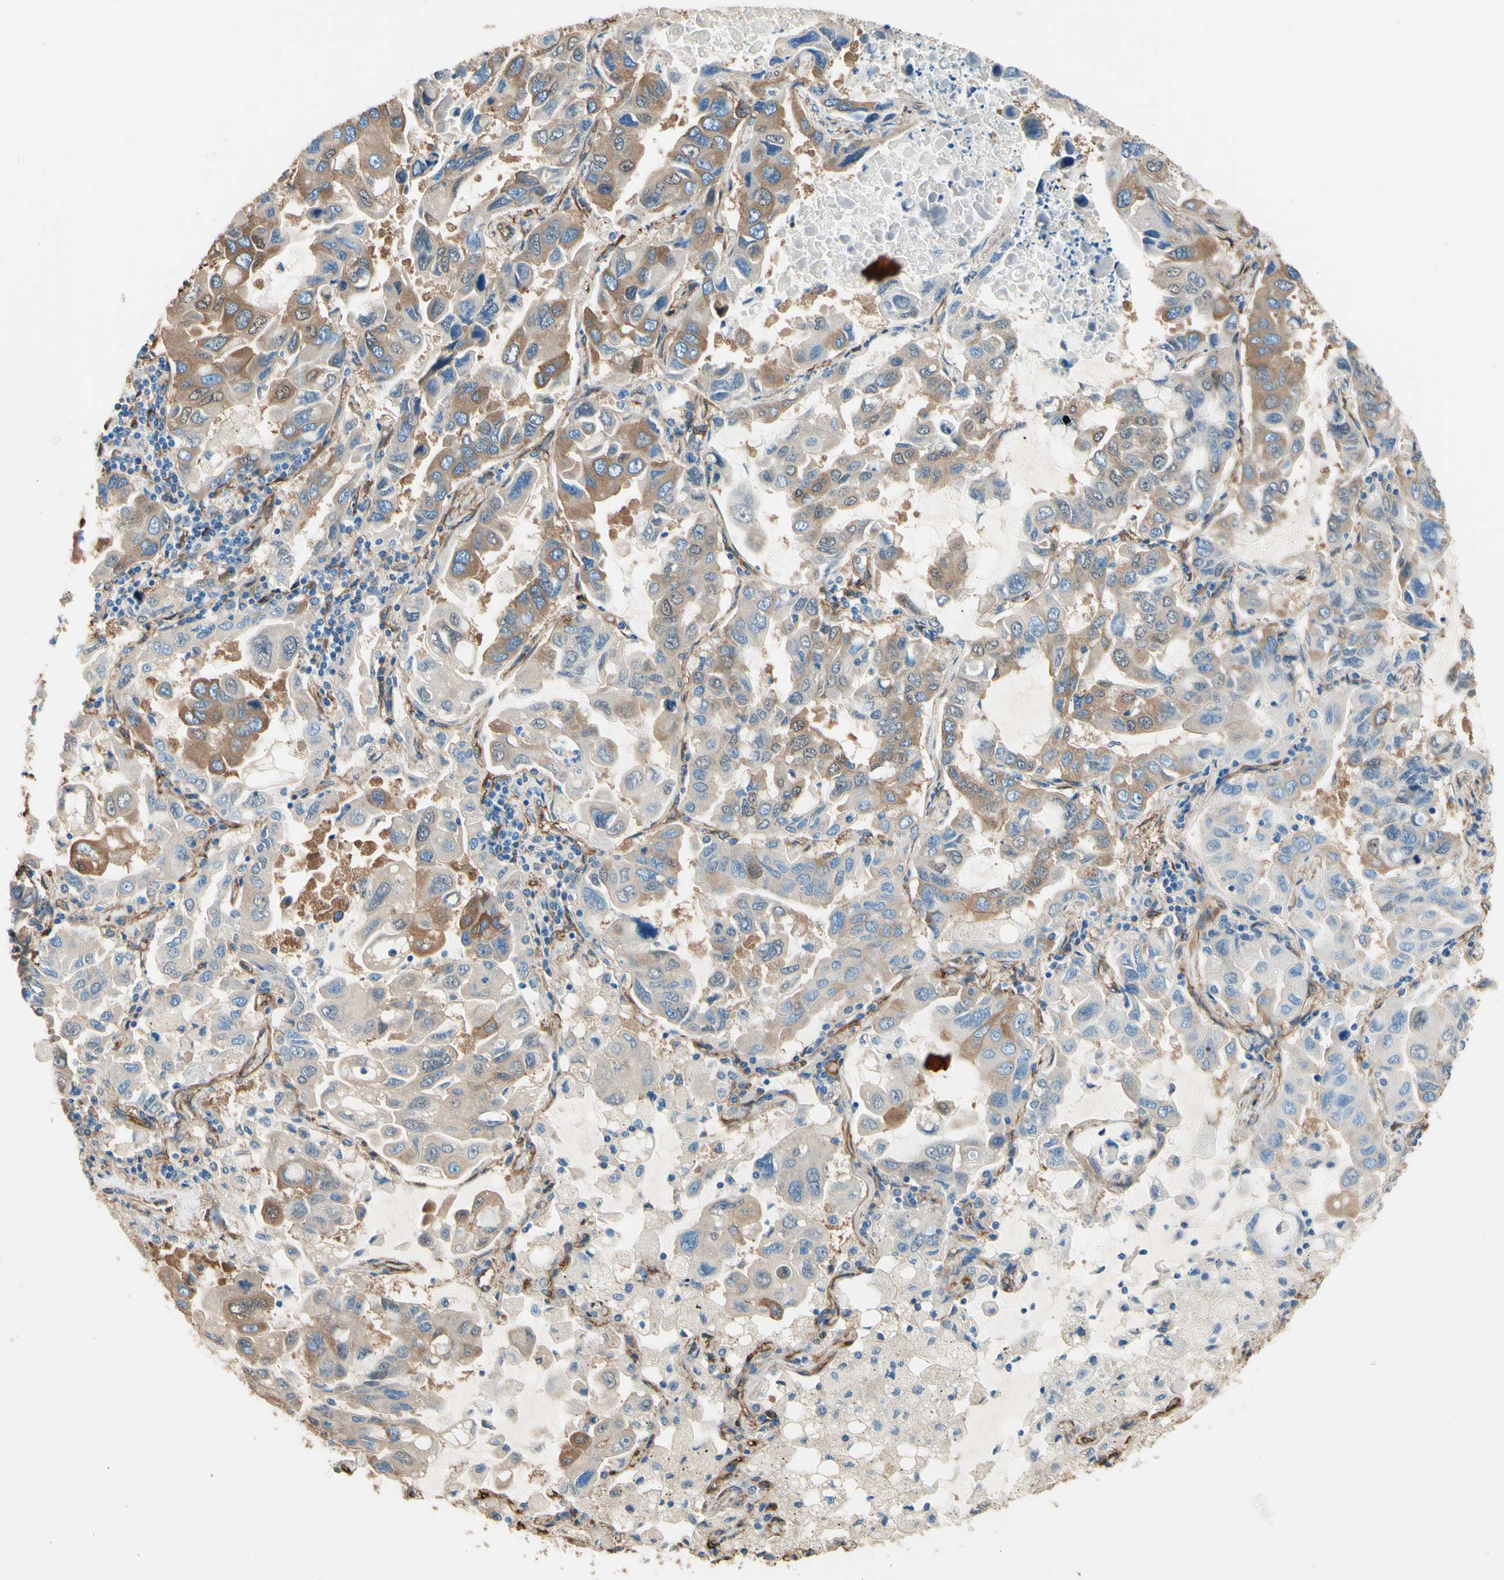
{"staining": {"intensity": "moderate", "quantity": "<25%", "location": "cytoplasmic/membranous"}, "tissue": "lung cancer", "cell_type": "Tumor cells", "image_type": "cancer", "snomed": [{"axis": "morphology", "description": "Adenocarcinoma, NOS"}, {"axis": "topography", "description": "Lung"}], "caption": "Adenocarcinoma (lung) tissue reveals moderate cytoplasmic/membranous staining in about <25% of tumor cells The staining is performed using DAB (3,3'-diaminobenzidine) brown chromogen to label protein expression. The nuclei are counter-stained blue using hematoxylin.", "gene": "DPYSL3", "patient": {"sex": "male", "age": 64}}